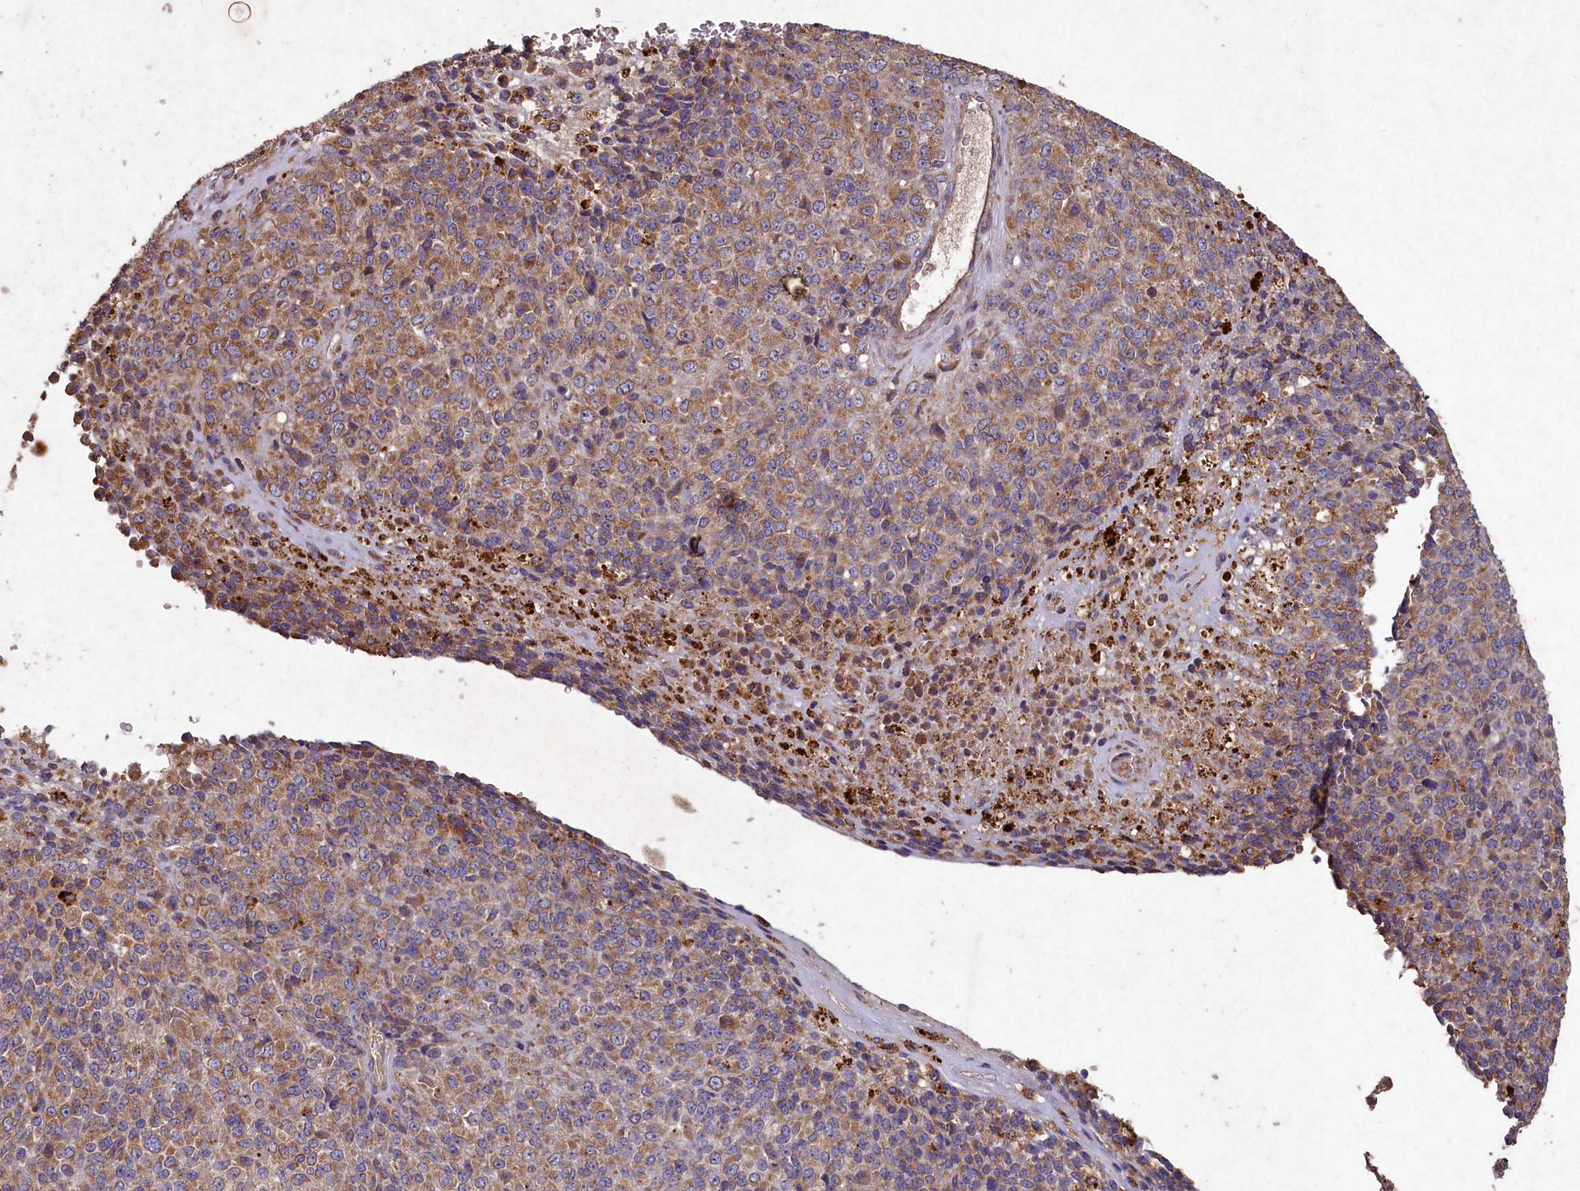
{"staining": {"intensity": "moderate", "quantity": ">75%", "location": "cytoplasmic/membranous"}, "tissue": "melanoma", "cell_type": "Tumor cells", "image_type": "cancer", "snomed": [{"axis": "morphology", "description": "Malignant melanoma, Metastatic site"}, {"axis": "topography", "description": "Brain"}], "caption": "Malignant melanoma (metastatic site) was stained to show a protein in brown. There is medium levels of moderate cytoplasmic/membranous staining in approximately >75% of tumor cells. (Brightfield microscopy of DAB IHC at high magnification).", "gene": "CIAO2B", "patient": {"sex": "female", "age": 56}}